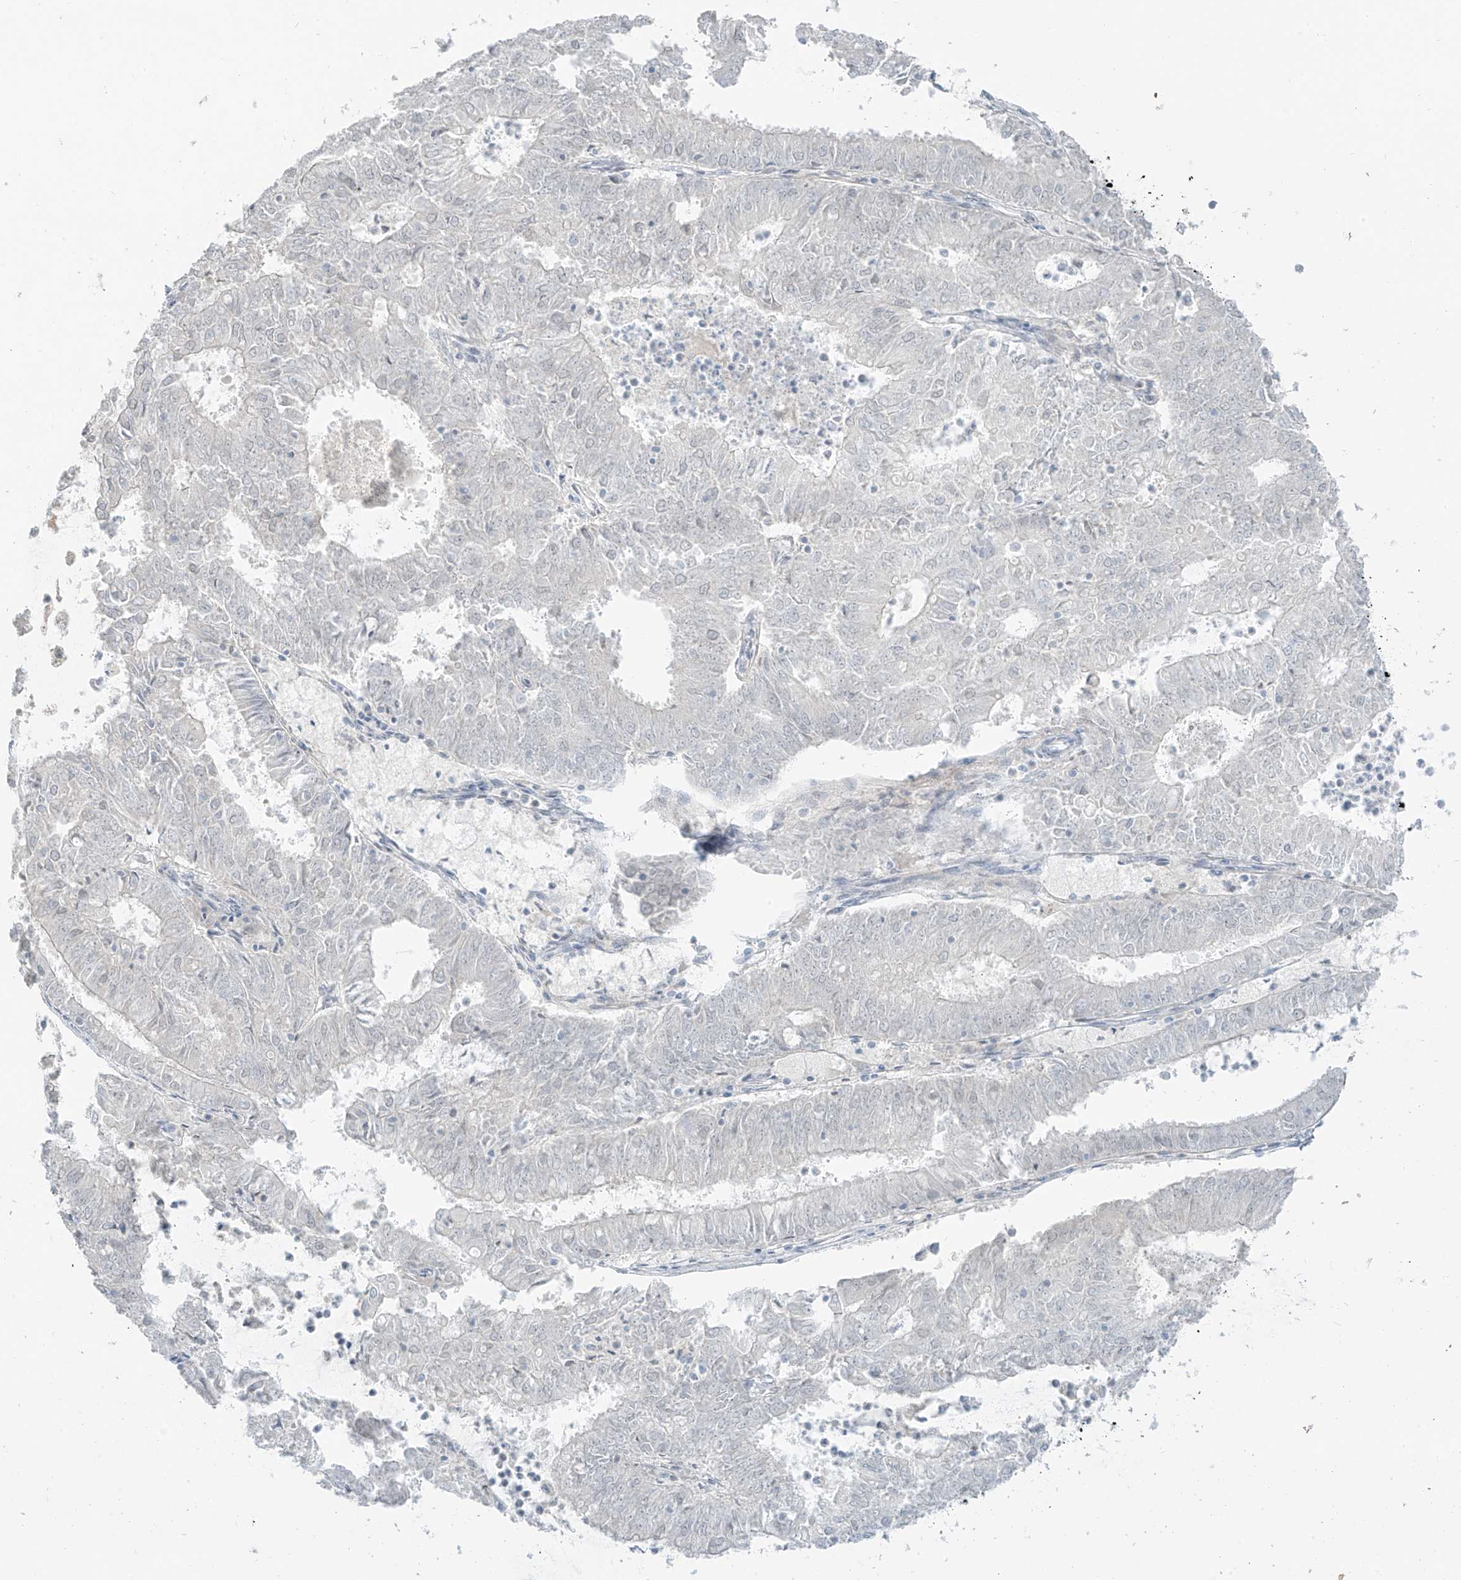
{"staining": {"intensity": "negative", "quantity": "none", "location": "none"}, "tissue": "endometrial cancer", "cell_type": "Tumor cells", "image_type": "cancer", "snomed": [{"axis": "morphology", "description": "Adenocarcinoma, NOS"}, {"axis": "topography", "description": "Endometrium"}], "caption": "Immunohistochemistry (IHC) of endometrial cancer shows no staining in tumor cells.", "gene": "PRDM6", "patient": {"sex": "female", "age": 57}}